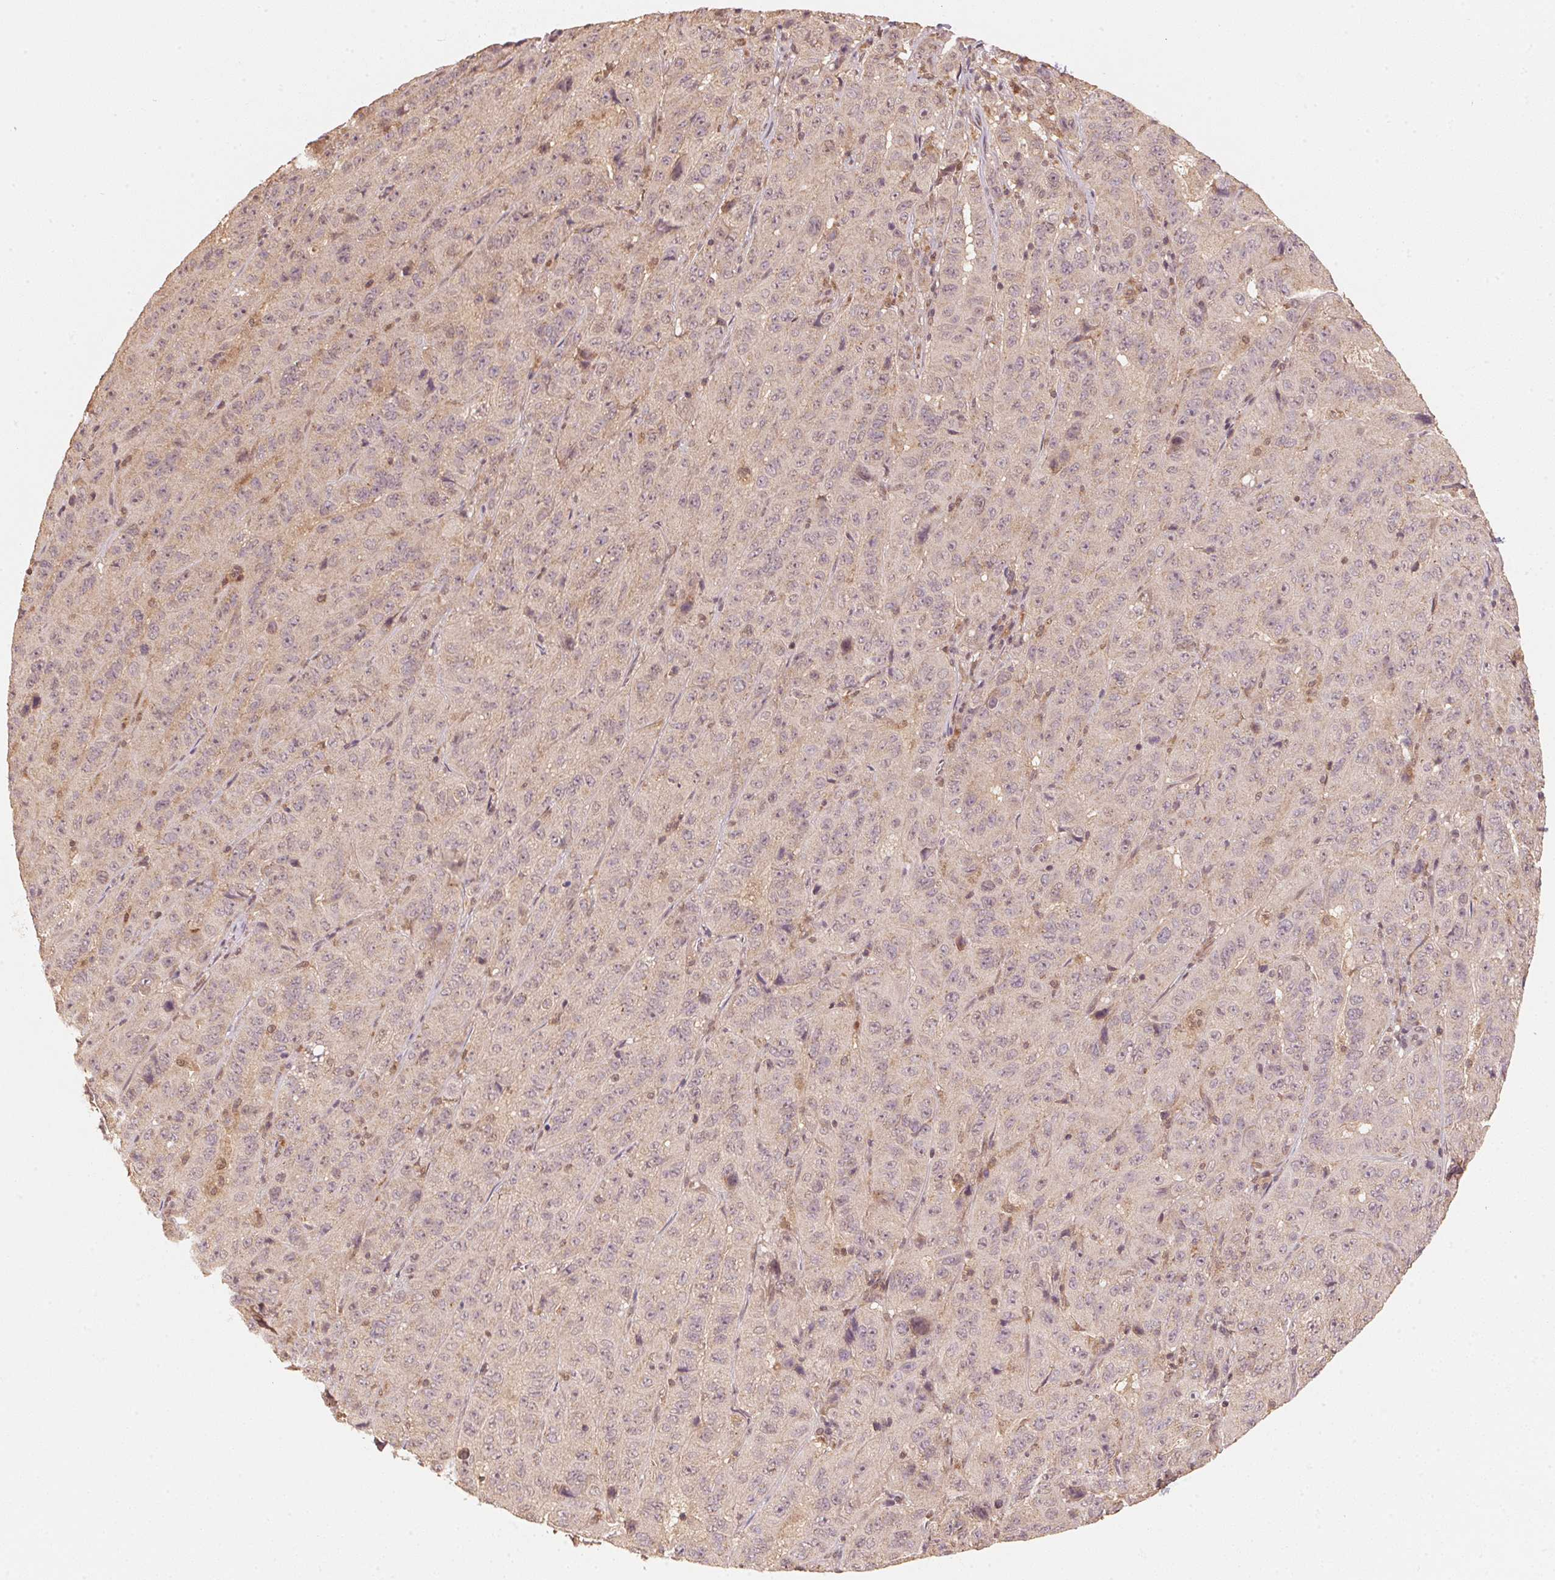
{"staining": {"intensity": "negative", "quantity": "none", "location": "none"}, "tissue": "pancreatic cancer", "cell_type": "Tumor cells", "image_type": "cancer", "snomed": [{"axis": "morphology", "description": "Adenocarcinoma, NOS"}, {"axis": "topography", "description": "Pancreas"}], "caption": "Tumor cells show no significant protein staining in pancreatic adenocarcinoma.", "gene": "C2orf73", "patient": {"sex": "male", "age": 63}}